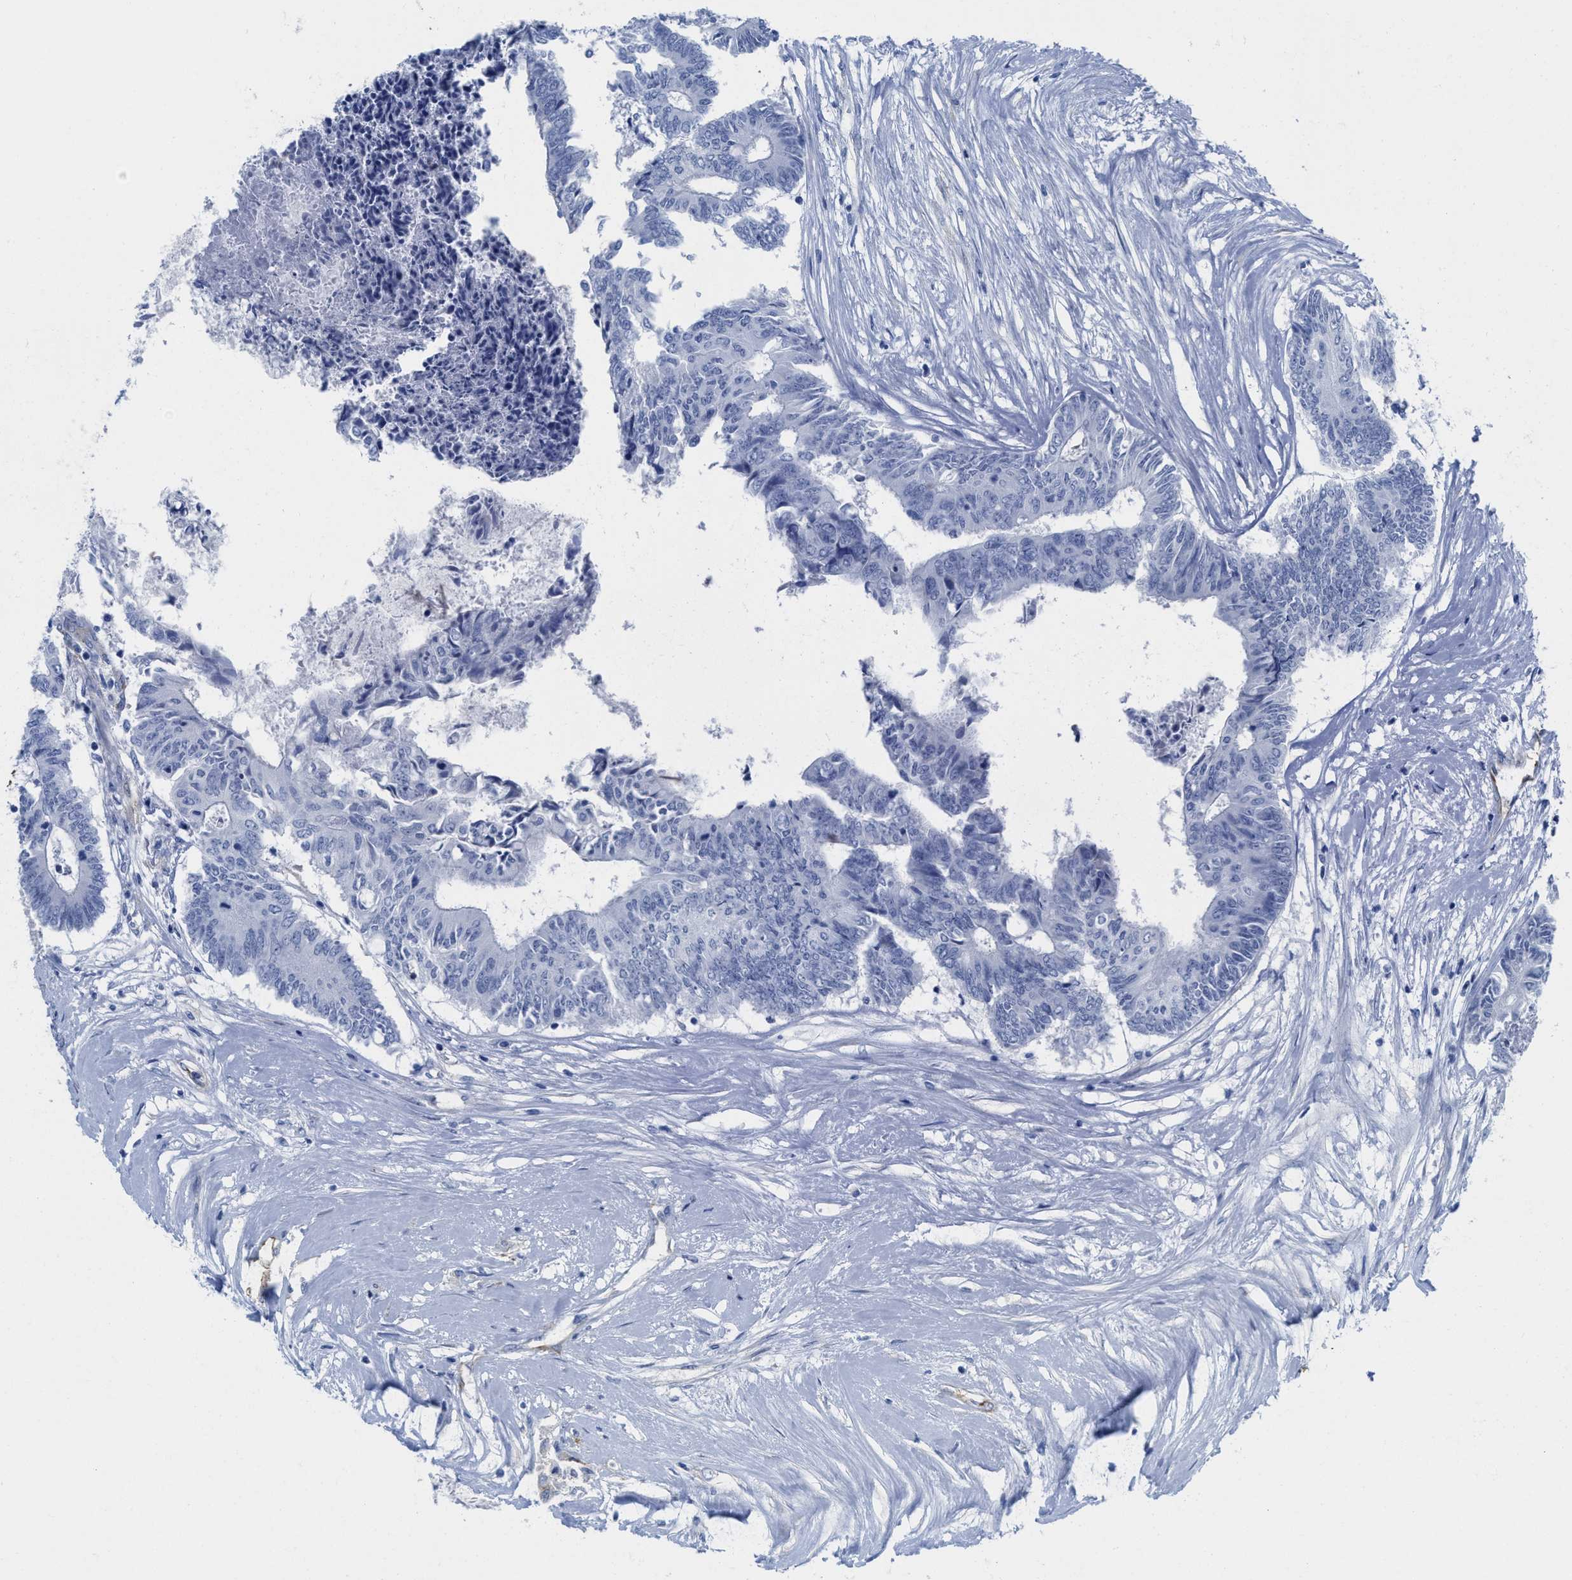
{"staining": {"intensity": "negative", "quantity": "none", "location": "none"}, "tissue": "colorectal cancer", "cell_type": "Tumor cells", "image_type": "cancer", "snomed": [{"axis": "morphology", "description": "Adenocarcinoma, NOS"}, {"axis": "topography", "description": "Rectum"}], "caption": "Colorectal adenocarcinoma was stained to show a protein in brown. There is no significant staining in tumor cells.", "gene": "TUB", "patient": {"sex": "male", "age": 63}}